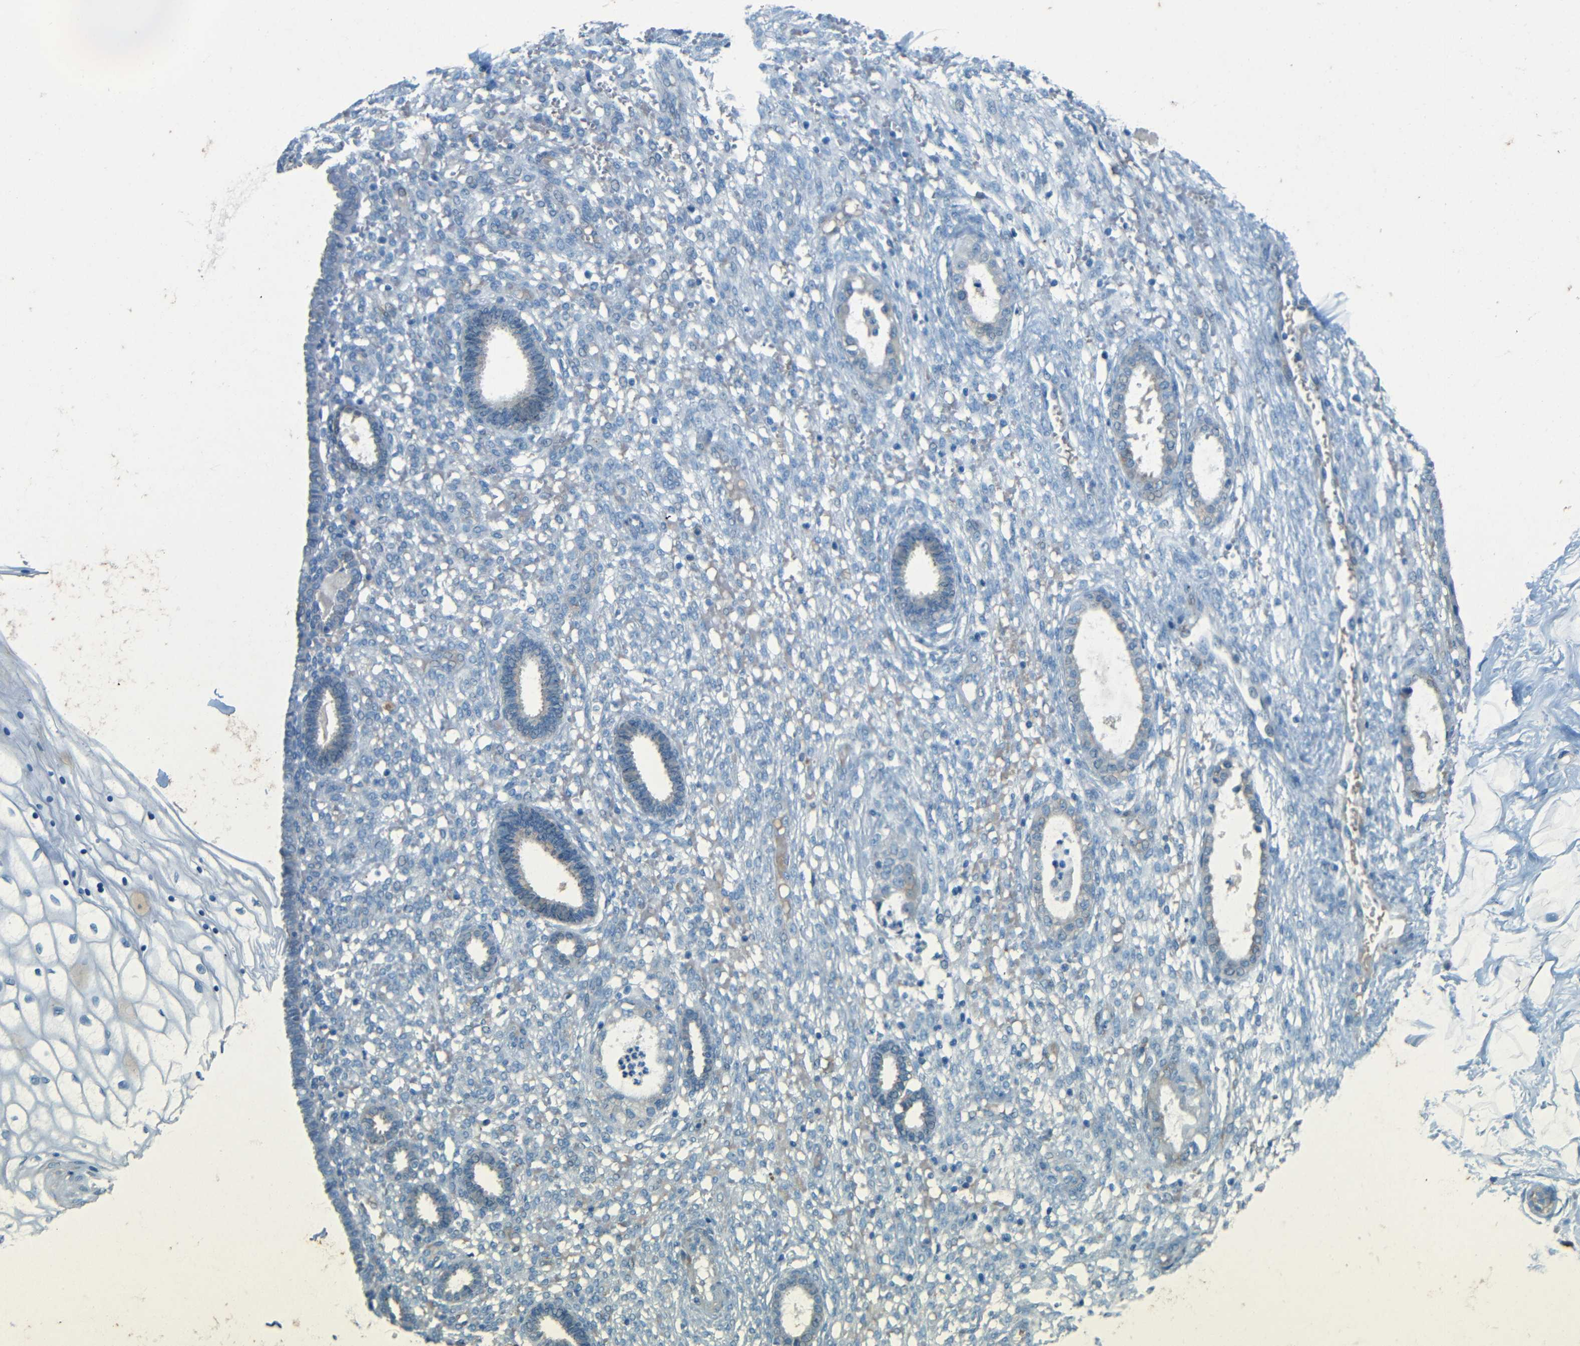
{"staining": {"intensity": "negative", "quantity": "none", "location": "none"}, "tissue": "endometrium", "cell_type": "Cells in endometrial stroma", "image_type": "normal", "snomed": [{"axis": "morphology", "description": "Normal tissue, NOS"}, {"axis": "topography", "description": "Endometrium"}], "caption": "Endometrium stained for a protein using immunohistochemistry displays no expression cells in endometrial stroma.", "gene": "MAP2", "patient": {"sex": "female", "age": 61}}